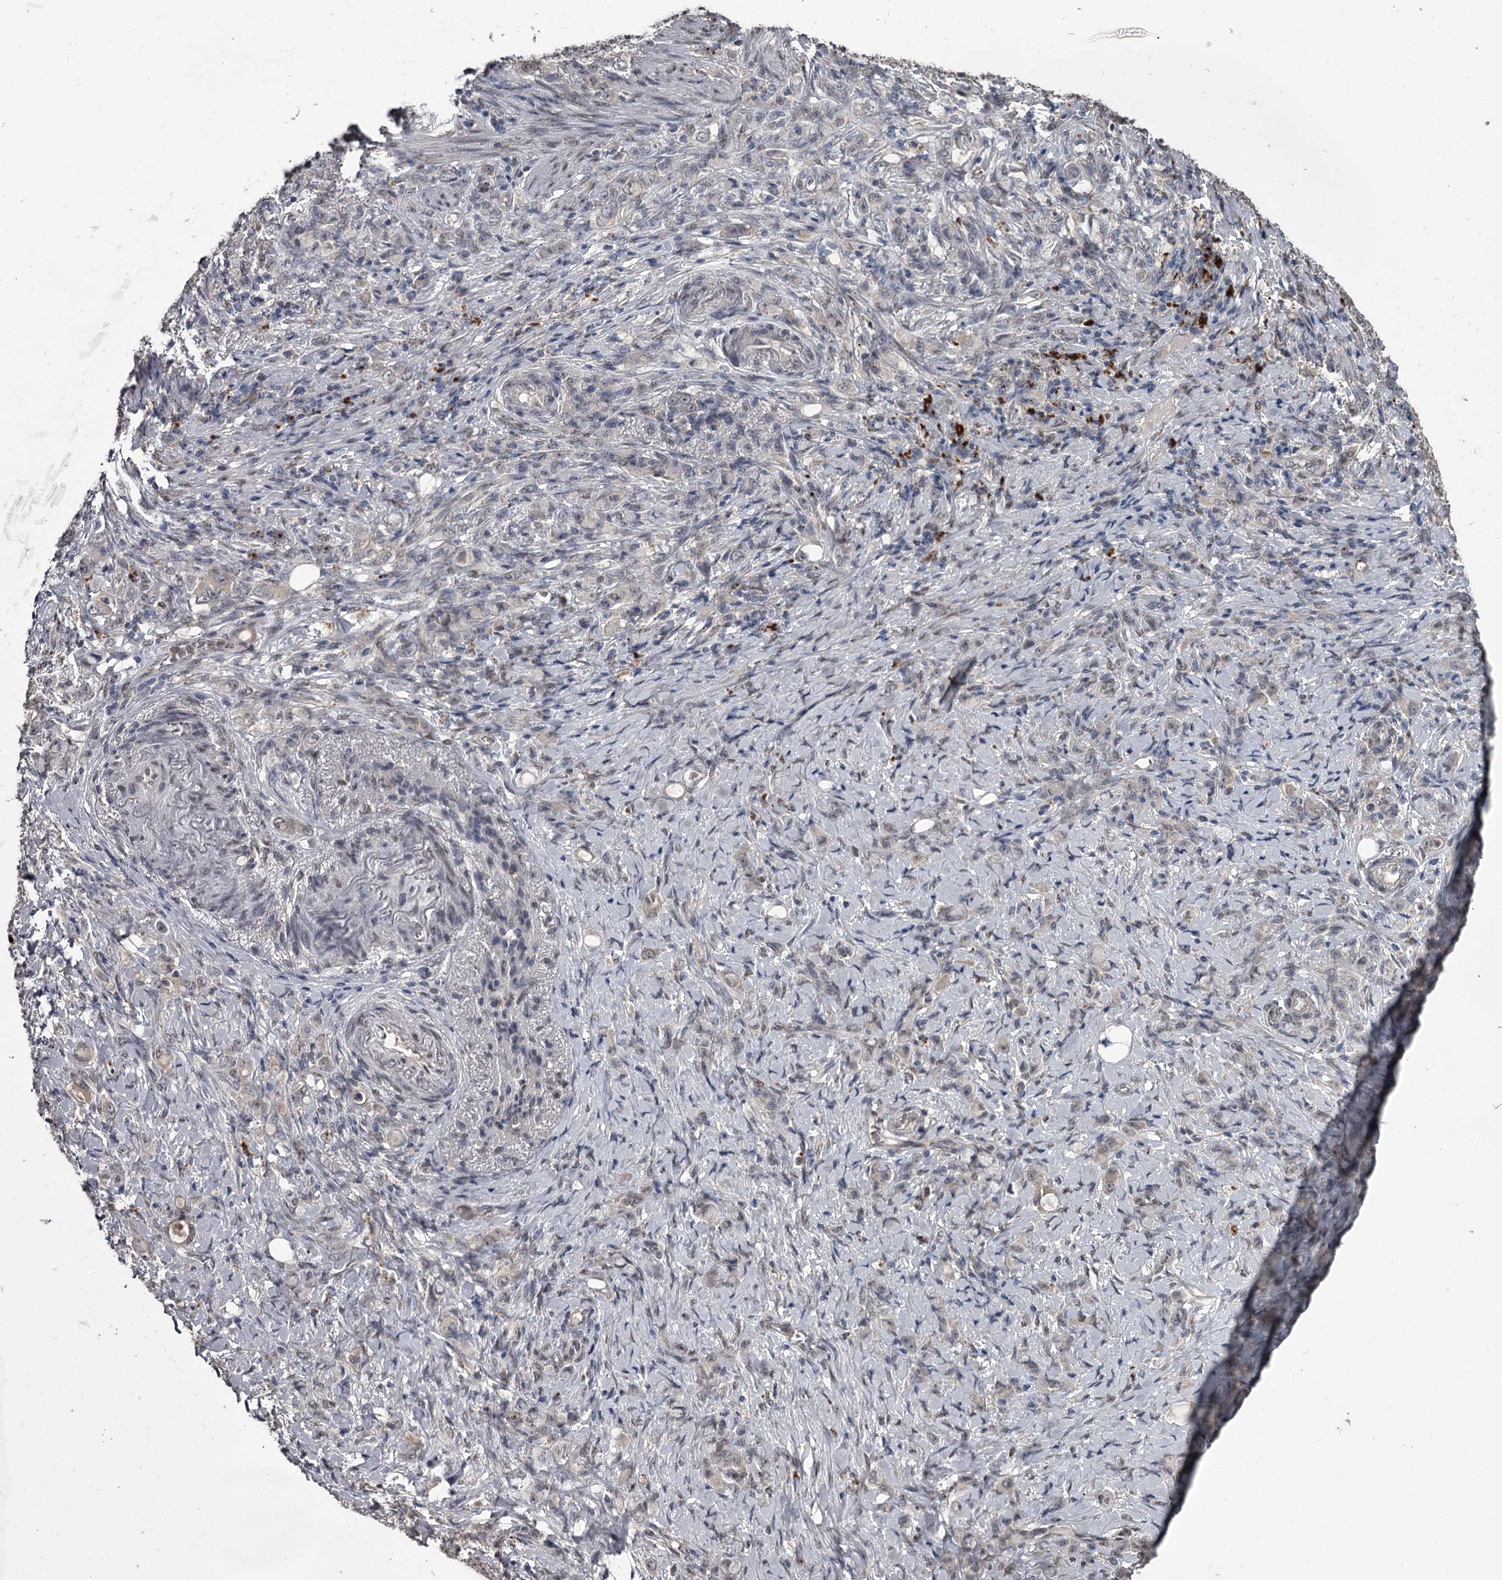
{"staining": {"intensity": "negative", "quantity": "none", "location": "none"}, "tissue": "stomach cancer", "cell_type": "Tumor cells", "image_type": "cancer", "snomed": [{"axis": "morphology", "description": "Adenocarcinoma, NOS"}, {"axis": "topography", "description": "Stomach"}], "caption": "Tumor cells show no significant staining in adenocarcinoma (stomach).", "gene": "PRPF40B", "patient": {"sex": "female", "age": 79}}